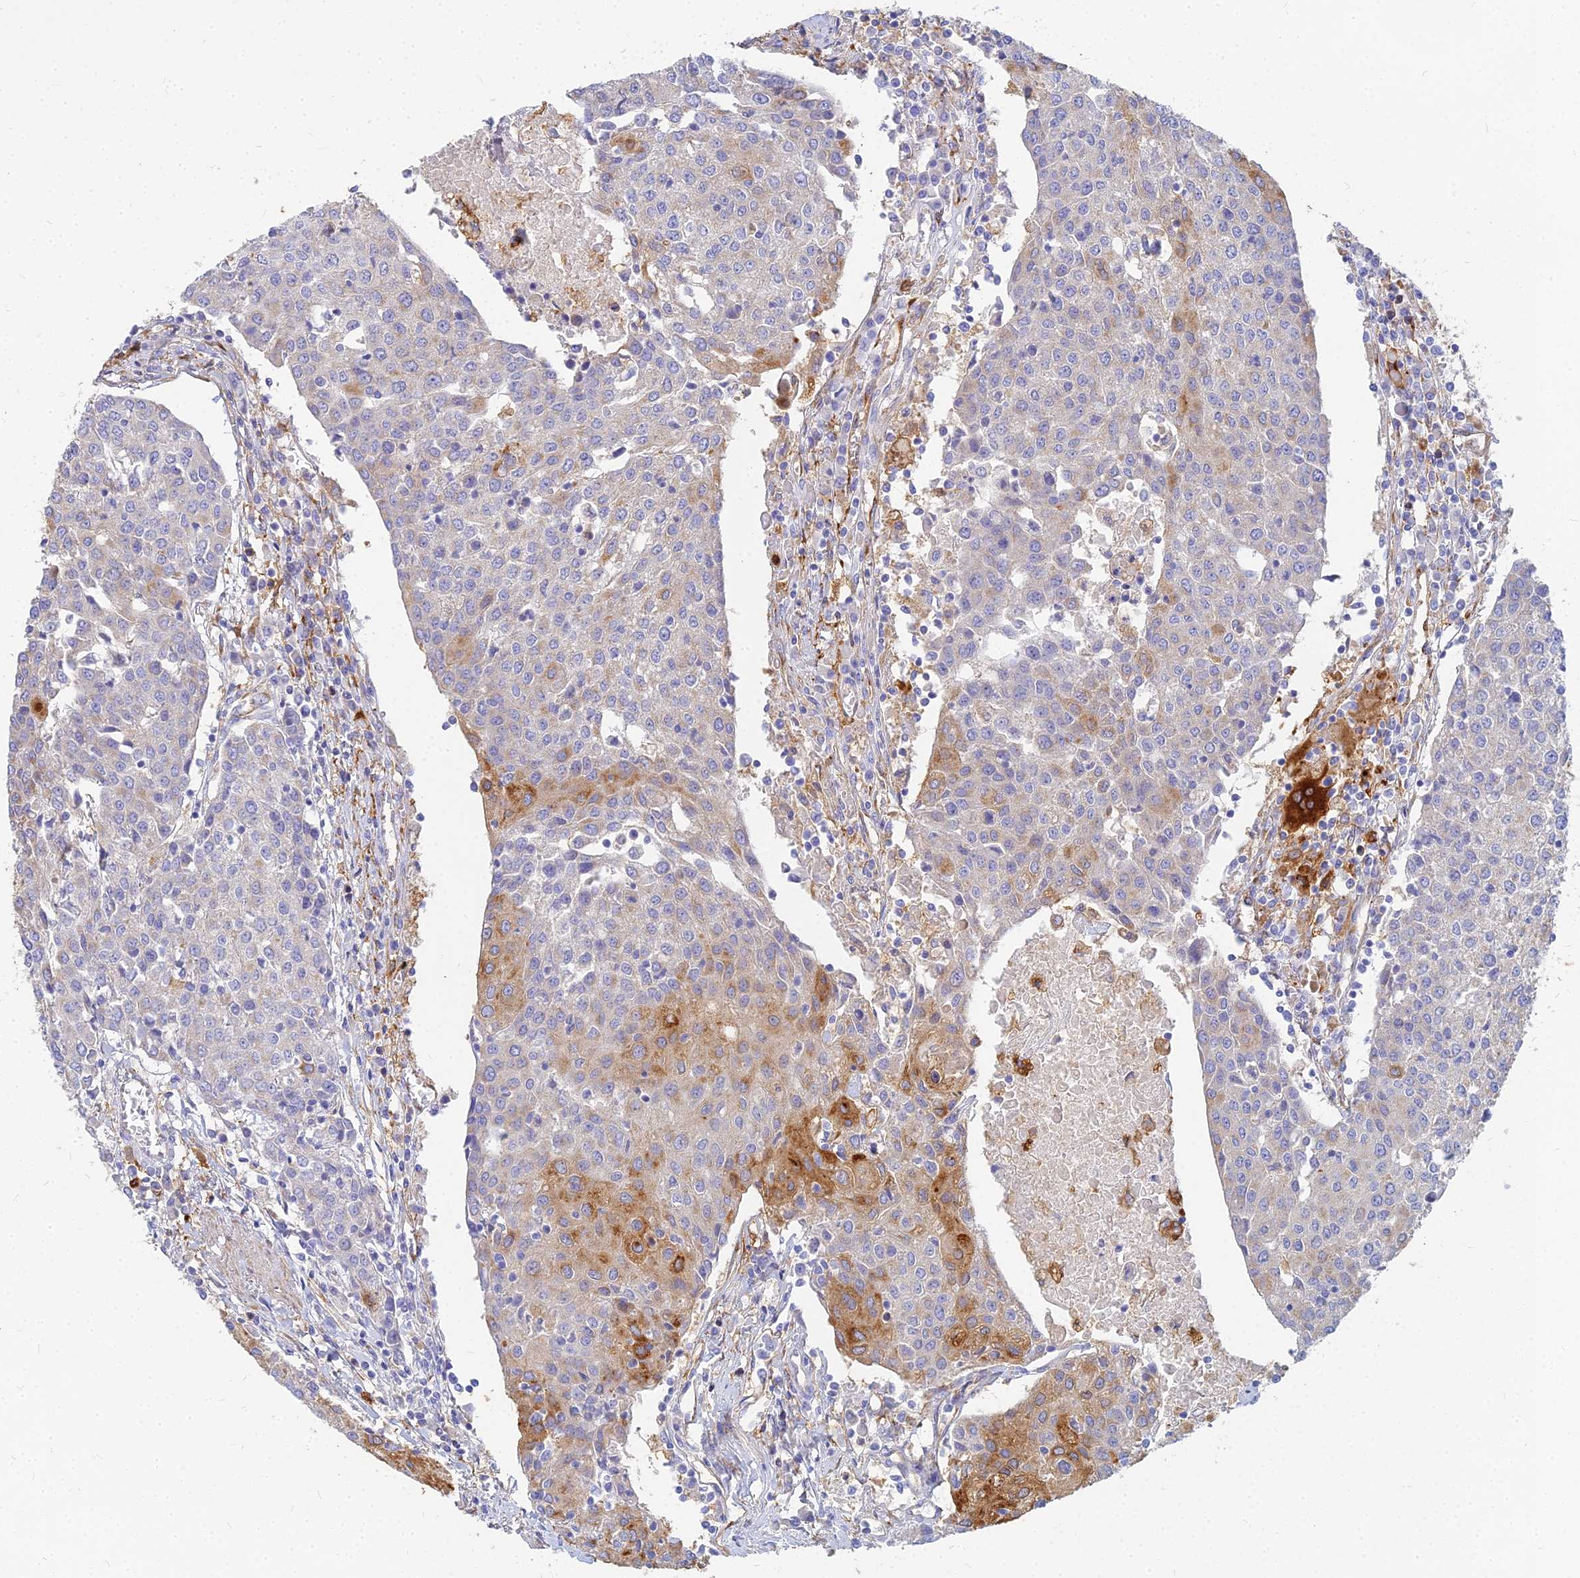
{"staining": {"intensity": "moderate", "quantity": "<25%", "location": "cytoplasmic/membranous"}, "tissue": "urothelial cancer", "cell_type": "Tumor cells", "image_type": "cancer", "snomed": [{"axis": "morphology", "description": "Urothelial carcinoma, High grade"}, {"axis": "topography", "description": "Urinary bladder"}], "caption": "Approximately <25% of tumor cells in urothelial cancer demonstrate moderate cytoplasmic/membranous protein staining as visualized by brown immunohistochemical staining.", "gene": "VAT1", "patient": {"sex": "female", "age": 85}}